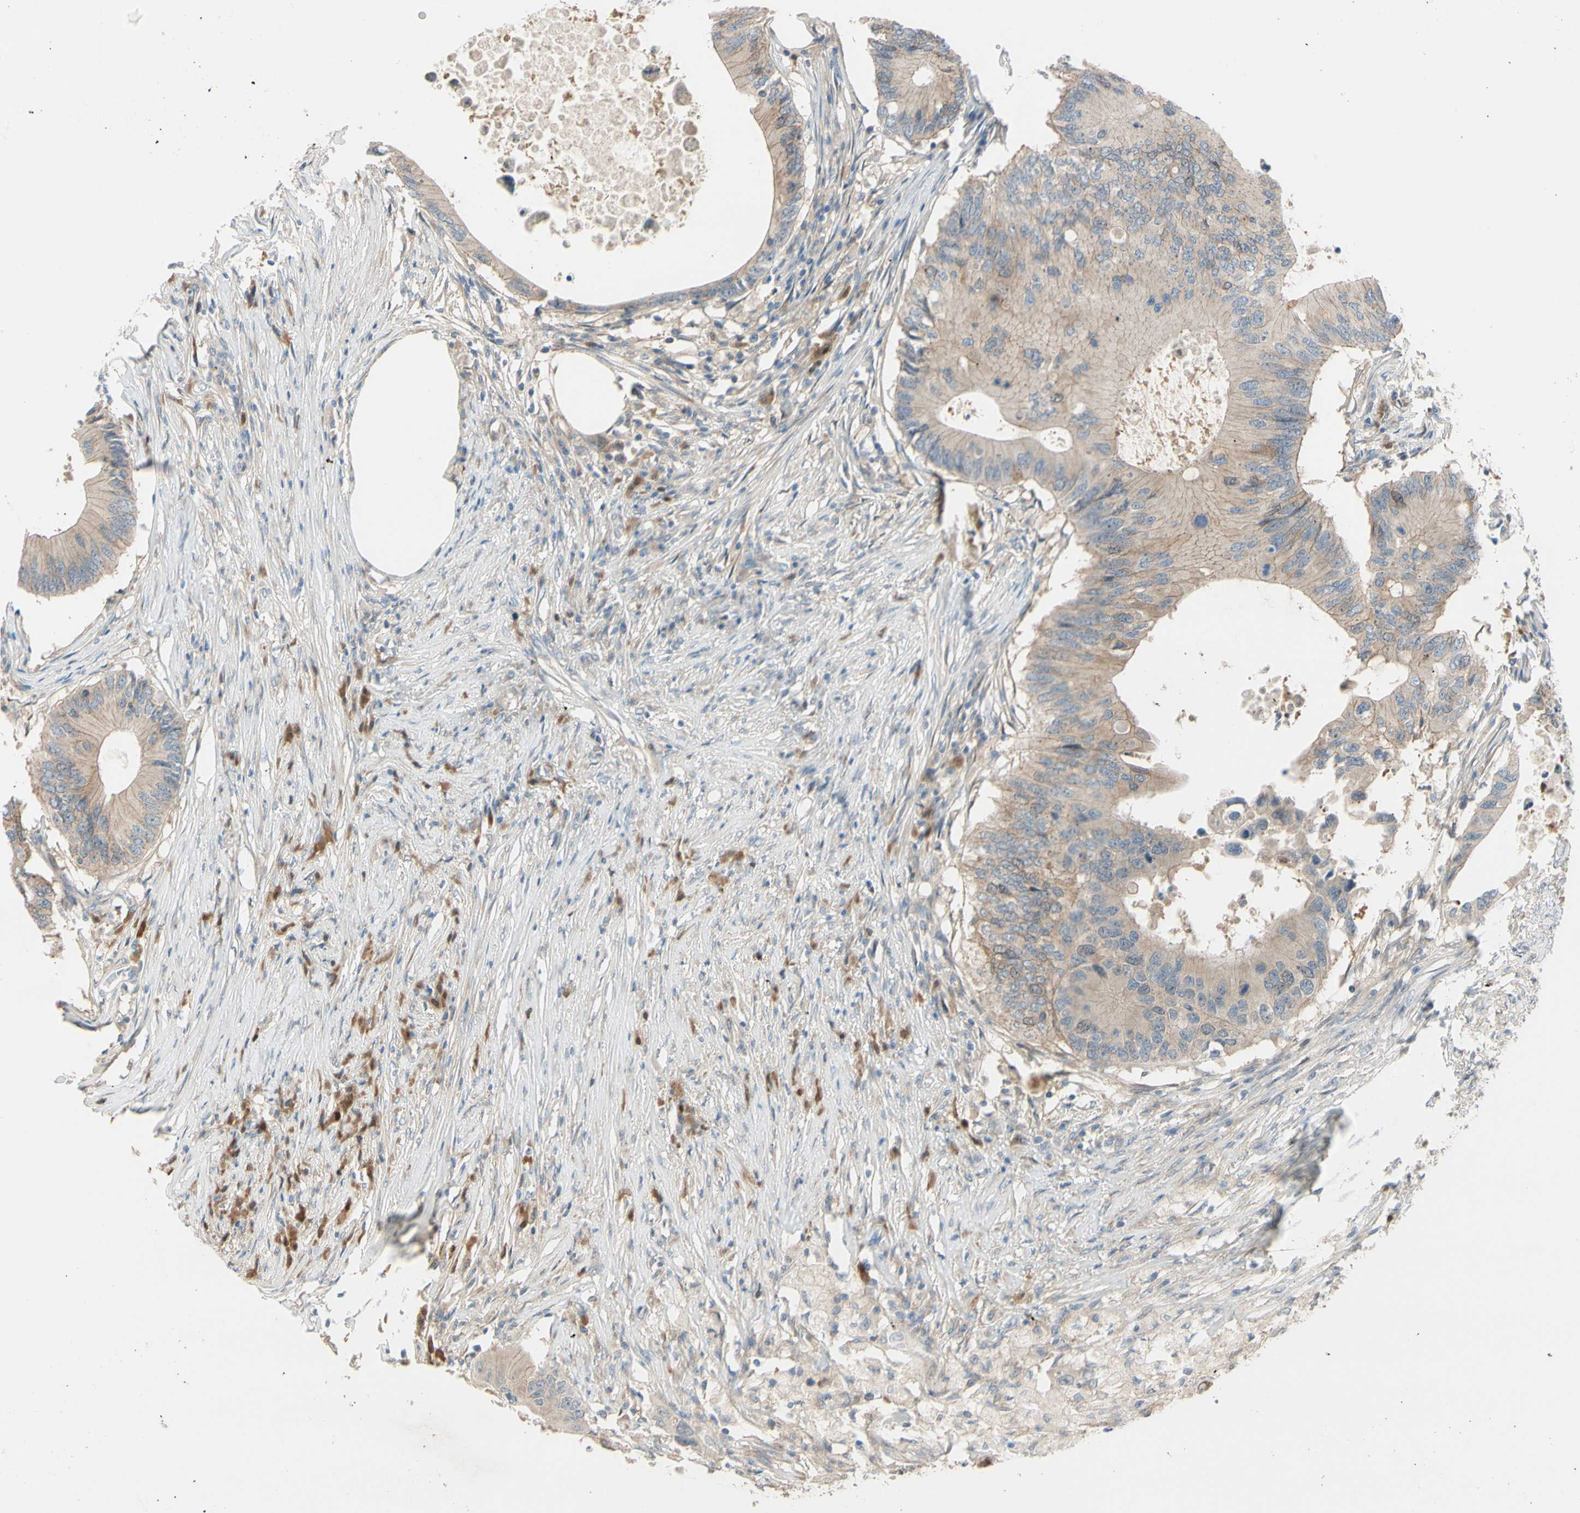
{"staining": {"intensity": "weak", "quantity": ">75%", "location": "cytoplasmic/membranous"}, "tissue": "colorectal cancer", "cell_type": "Tumor cells", "image_type": "cancer", "snomed": [{"axis": "morphology", "description": "Adenocarcinoma, NOS"}, {"axis": "topography", "description": "Colon"}], "caption": "Colorectal adenocarcinoma stained with DAB immunohistochemistry reveals low levels of weak cytoplasmic/membranous staining in about >75% of tumor cells. The protein is stained brown, and the nuclei are stained in blue (DAB IHC with brightfield microscopy, high magnification).", "gene": "PTTG1", "patient": {"sex": "male", "age": 71}}